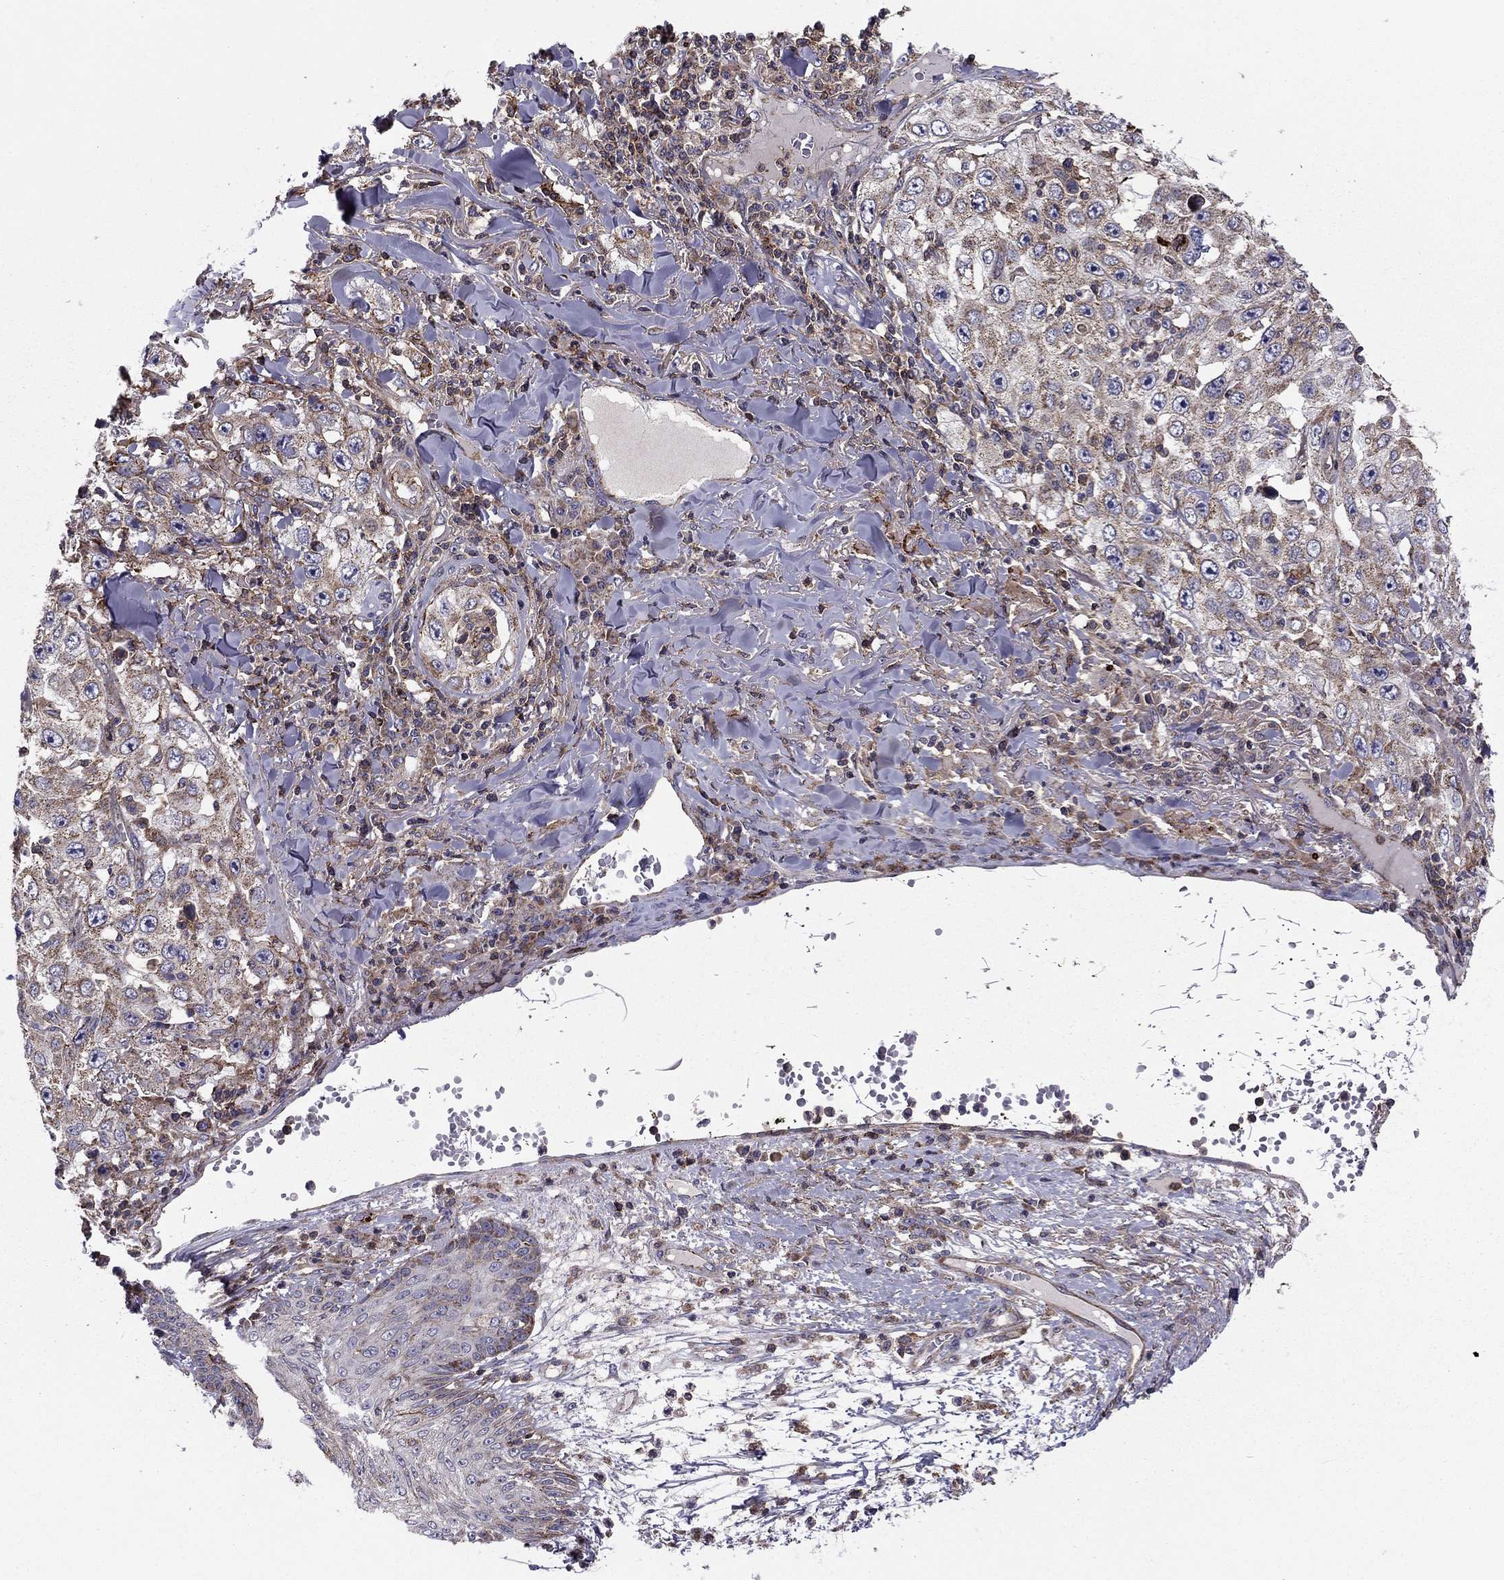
{"staining": {"intensity": "moderate", "quantity": "<25%", "location": "cytoplasmic/membranous"}, "tissue": "skin cancer", "cell_type": "Tumor cells", "image_type": "cancer", "snomed": [{"axis": "morphology", "description": "Squamous cell carcinoma, NOS"}, {"axis": "topography", "description": "Skin"}], "caption": "Immunohistochemistry (DAB (3,3'-diaminobenzidine)) staining of squamous cell carcinoma (skin) reveals moderate cytoplasmic/membranous protein expression in approximately <25% of tumor cells.", "gene": "ALG6", "patient": {"sex": "male", "age": 82}}